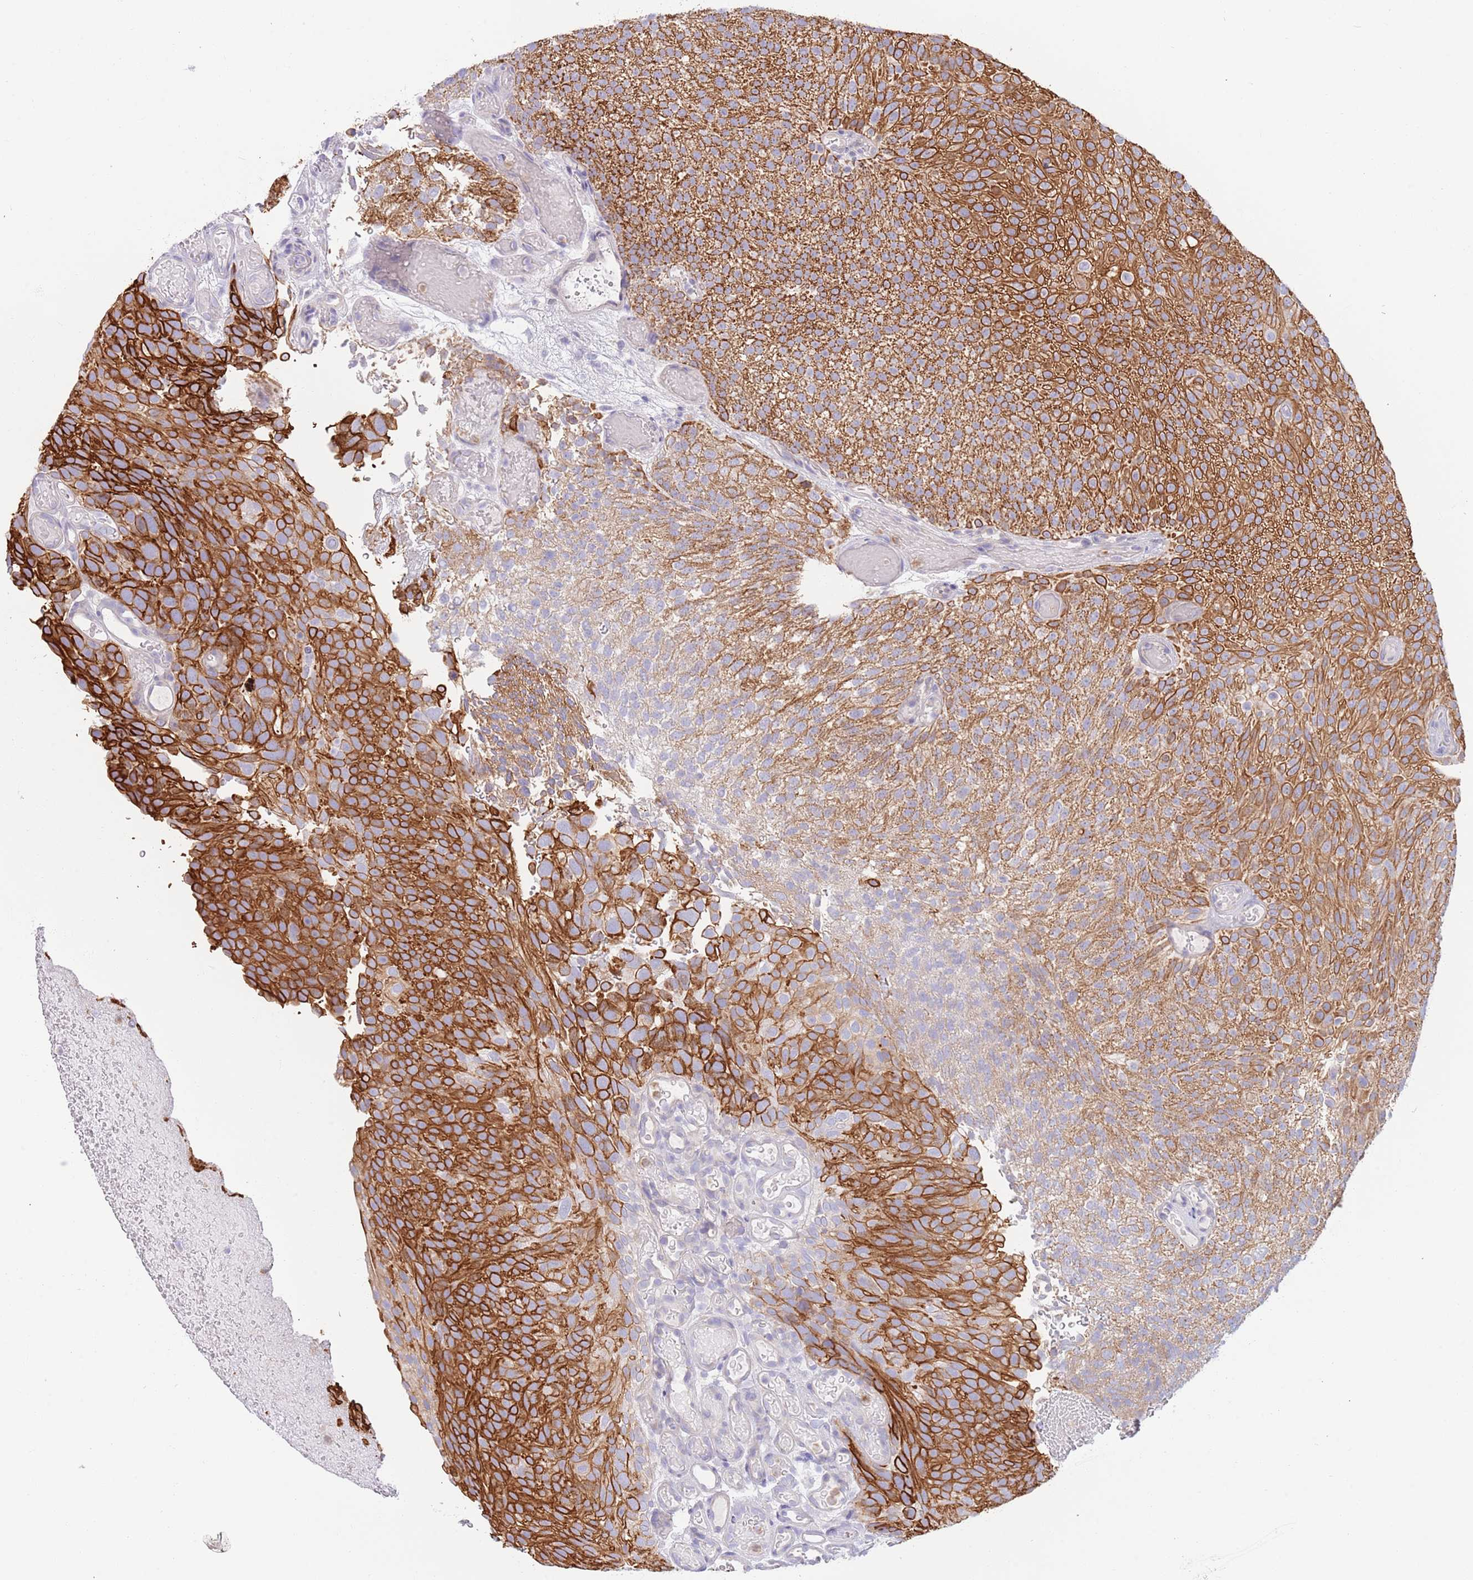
{"staining": {"intensity": "strong", "quantity": "25%-75%", "location": "cytoplasmic/membranous"}, "tissue": "urothelial cancer", "cell_type": "Tumor cells", "image_type": "cancer", "snomed": [{"axis": "morphology", "description": "Urothelial carcinoma, Low grade"}, {"axis": "topography", "description": "Urinary bladder"}], "caption": "Immunohistochemistry staining of low-grade urothelial carcinoma, which shows high levels of strong cytoplasmic/membranous expression in approximately 25%-75% of tumor cells indicating strong cytoplasmic/membranous protein expression. The staining was performed using DAB (brown) for protein detection and nuclei were counterstained in hematoxylin (blue).", "gene": "CCDC149", "patient": {"sex": "male", "age": 78}}